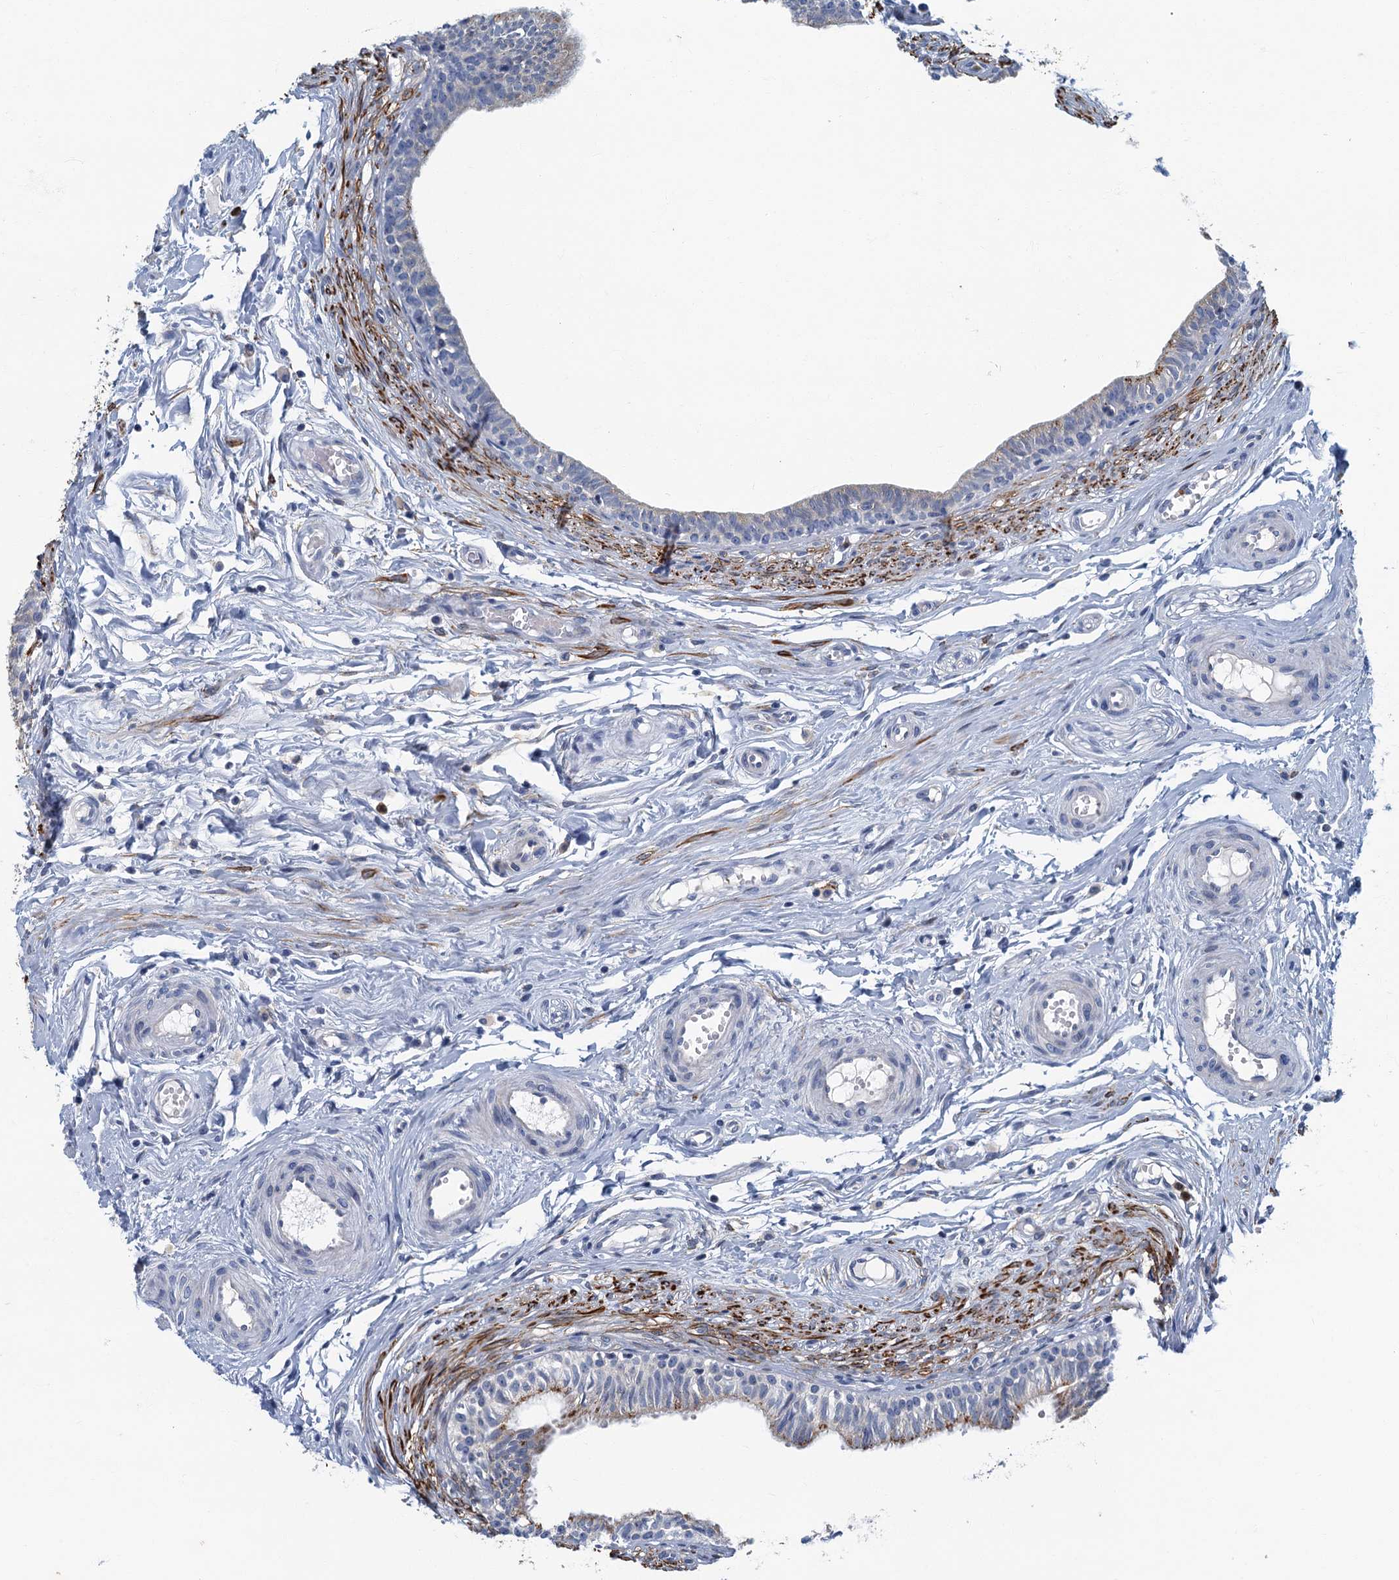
{"staining": {"intensity": "moderate", "quantity": "<25%", "location": "cytoplasmic/membranous"}, "tissue": "epididymis", "cell_type": "Glandular cells", "image_type": "normal", "snomed": [{"axis": "morphology", "description": "Normal tissue, NOS"}, {"axis": "topography", "description": "Epididymis, spermatic cord, NOS"}], "caption": "High-power microscopy captured an immunohistochemistry histopathology image of normal epididymis, revealing moderate cytoplasmic/membranous positivity in about <25% of glandular cells.", "gene": "ANKDD1A", "patient": {"sex": "male", "age": 22}}